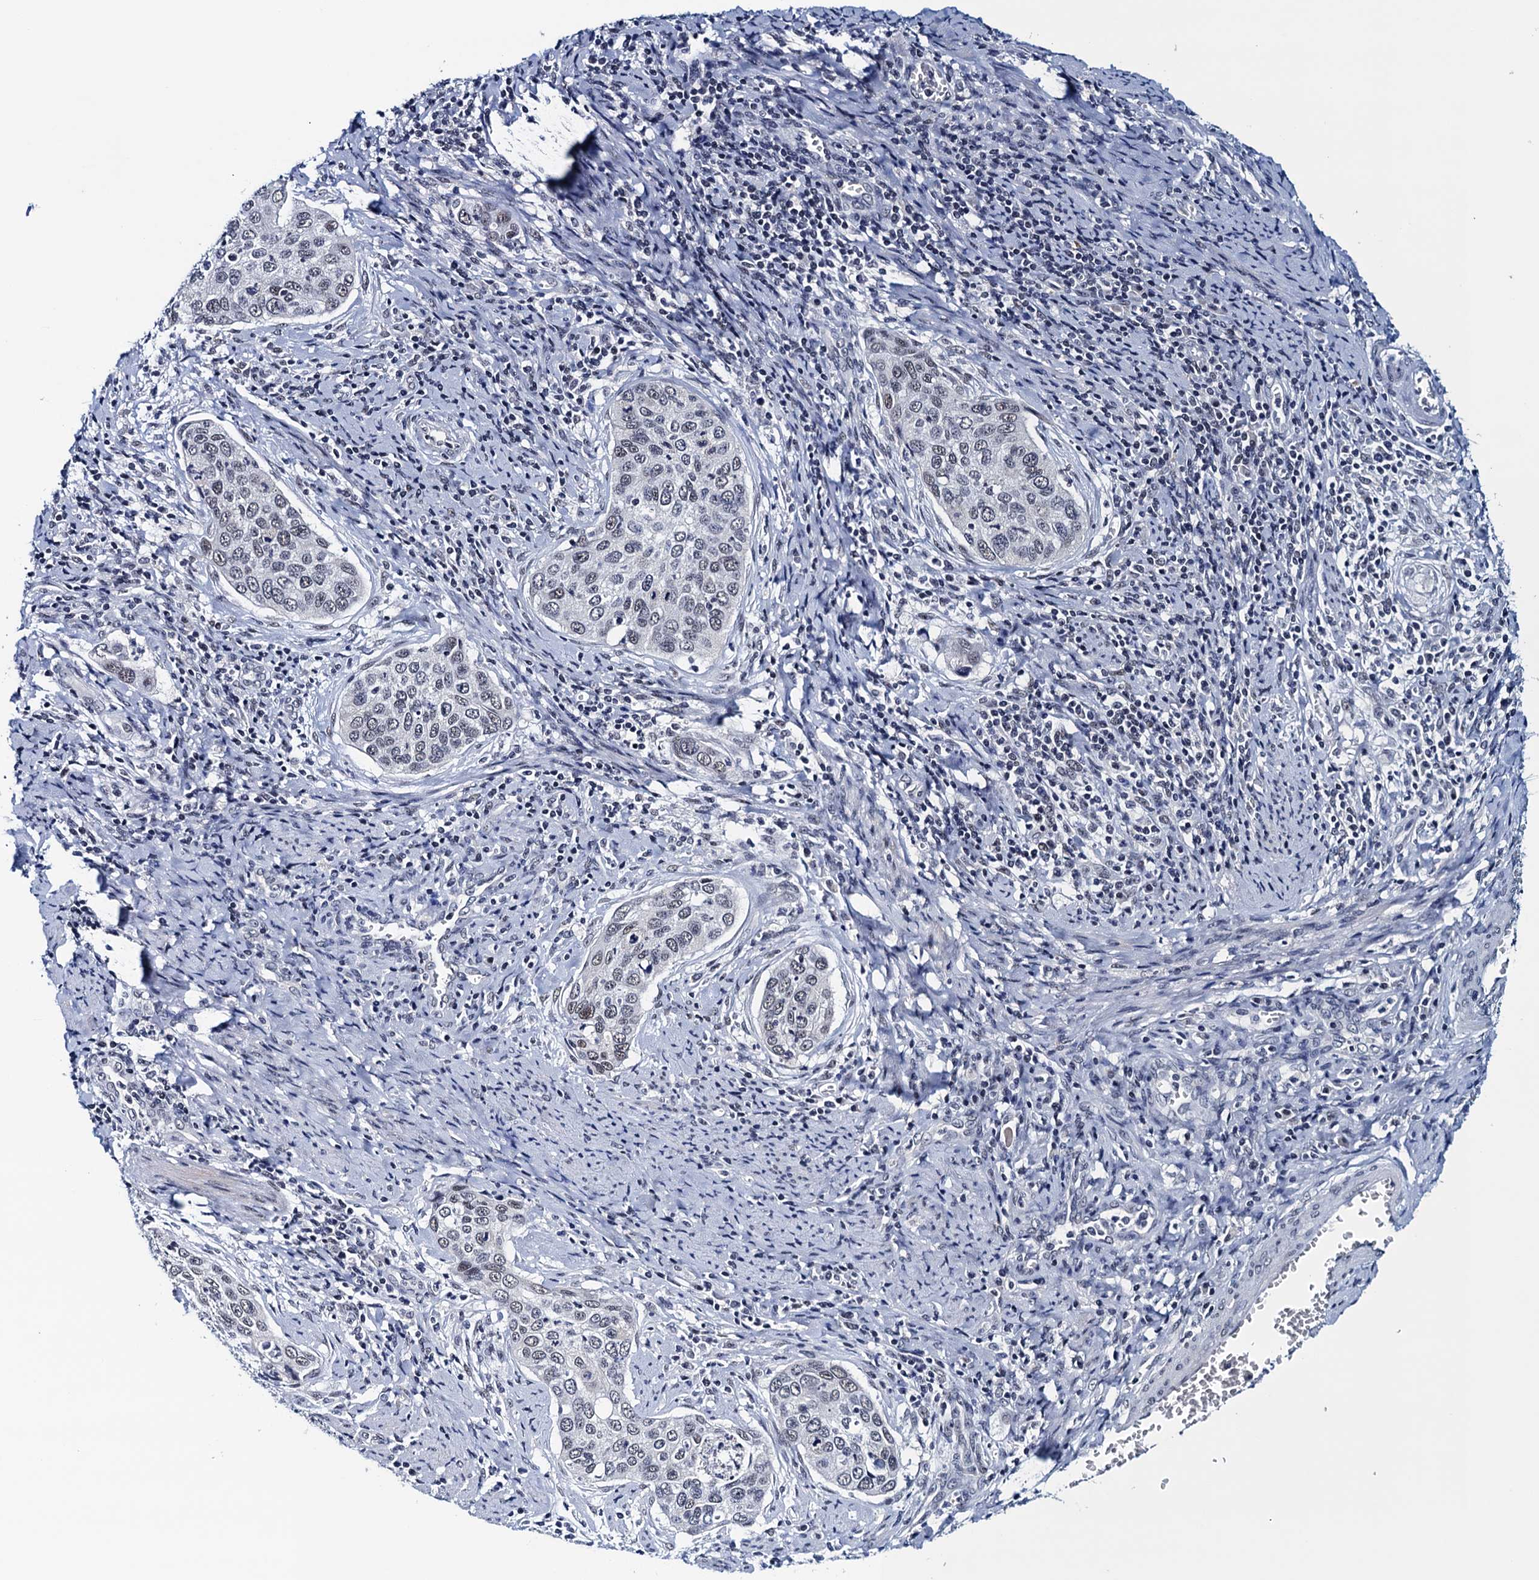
{"staining": {"intensity": "weak", "quantity": "25%-75%", "location": "nuclear"}, "tissue": "cervical cancer", "cell_type": "Tumor cells", "image_type": "cancer", "snomed": [{"axis": "morphology", "description": "Squamous cell carcinoma, NOS"}, {"axis": "topography", "description": "Cervix"}], "caption": "The micrograph exhibits staining of cervical cancer (squamous cell carcinoma), revealing weak nuclear protein staining (brown color) within tumor cells.", "gene": "FNBP4", "patient": {"sex": "female", "age": 53}}